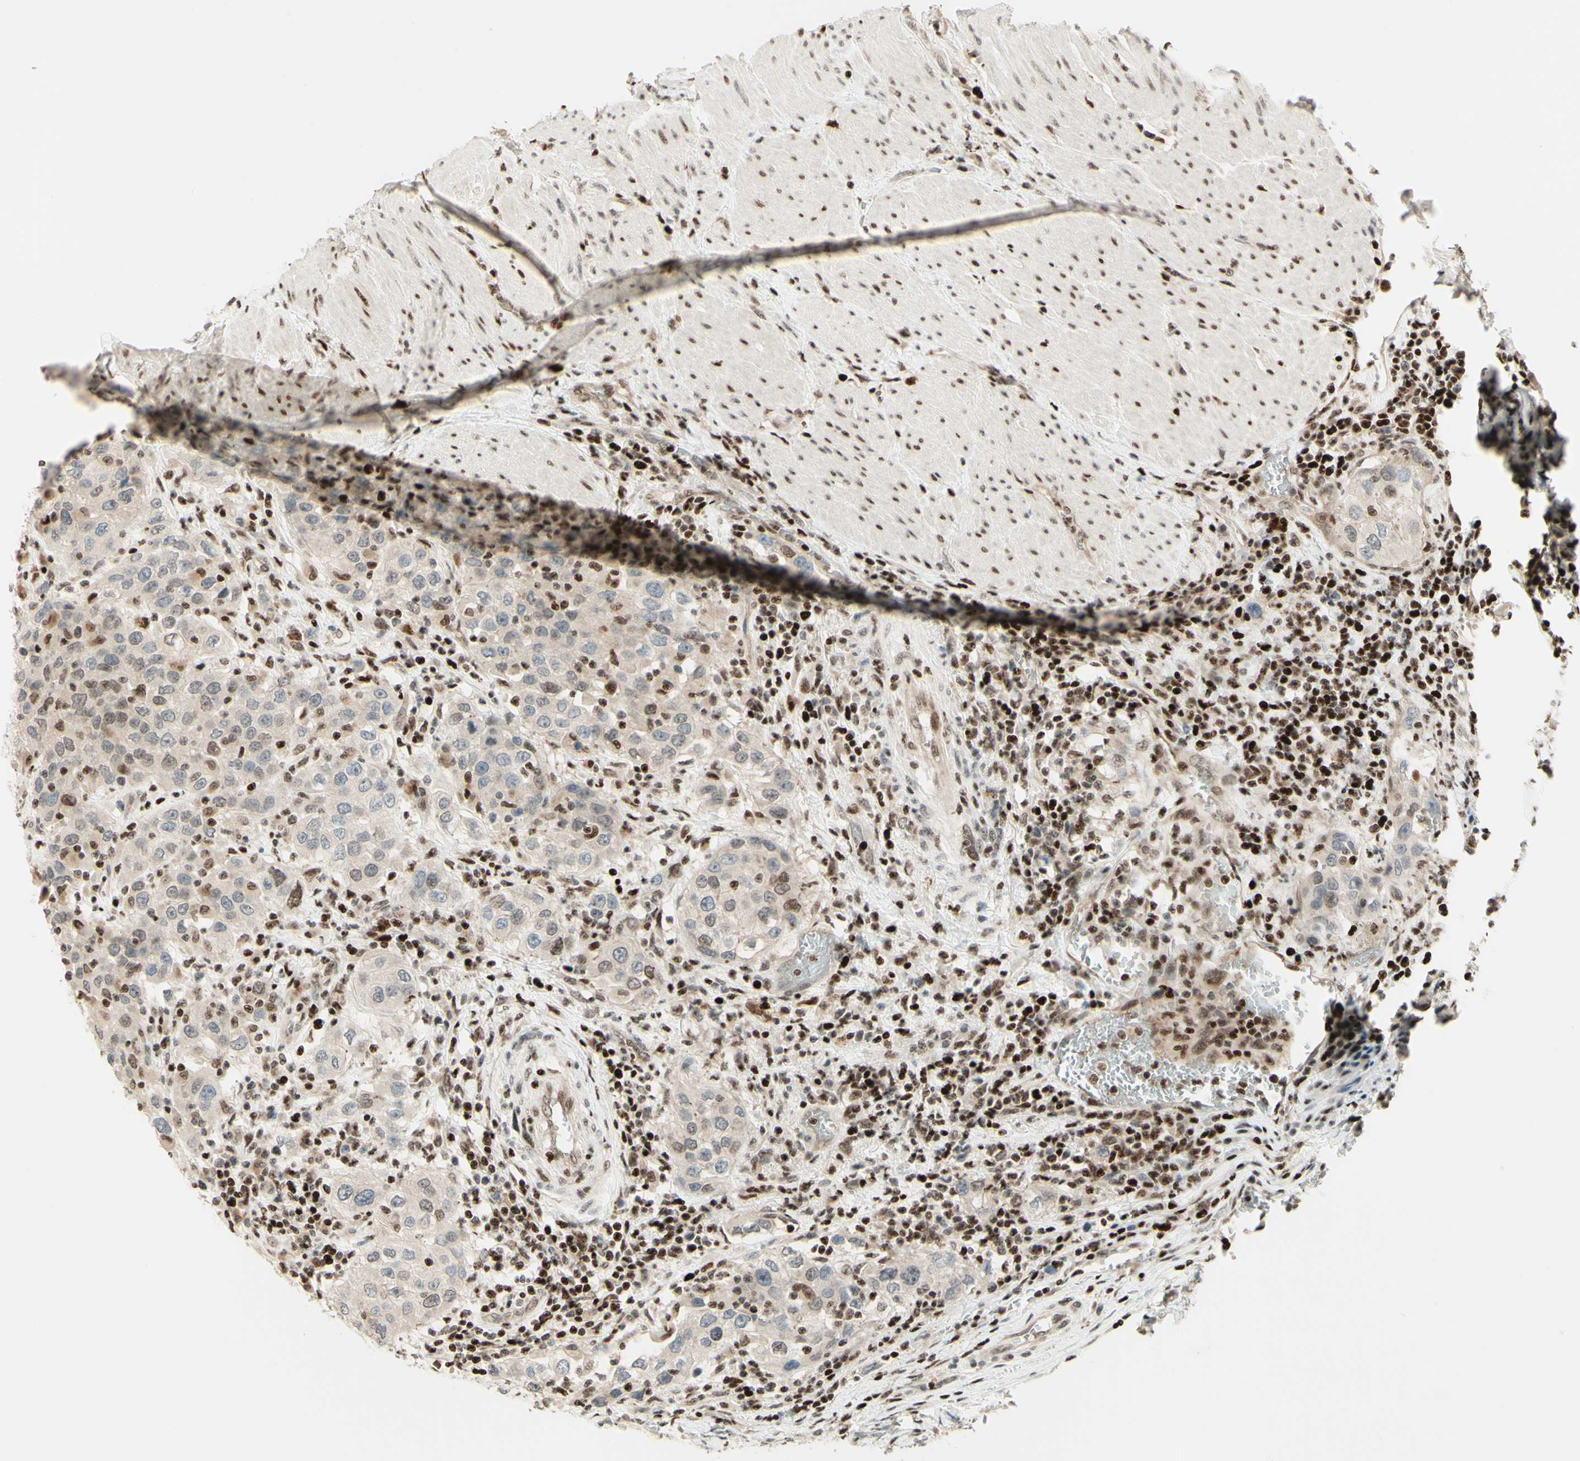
{"staining": {"intensity": "weak", "quantity": ">75%", "location": "cytoplasmic/membranous,nuclear"}, "tissue": "urothelial cancer", "cell_type": "Tumor cells", "image_type": "cancer", "snomed": [{"axis": "morphology", "description": "Urothelial carcinoma, High grade"}, {"axis": "topography", "description": "Urinary bladder"}], "caption": "Protein staining of urothelial cancer tissue exhibits weak cytoplasmic/membranous and nuclear expression in approximately >75% of tumor cells. The protein of interest is stained brown, and the nuclei are stained in blue (DAB (3,3'-diaminobenzidine) IHC with brightfield microscopy, high magnification).", "gene": "CDKL5", "patient": {"sex": "female", "age": 80}}